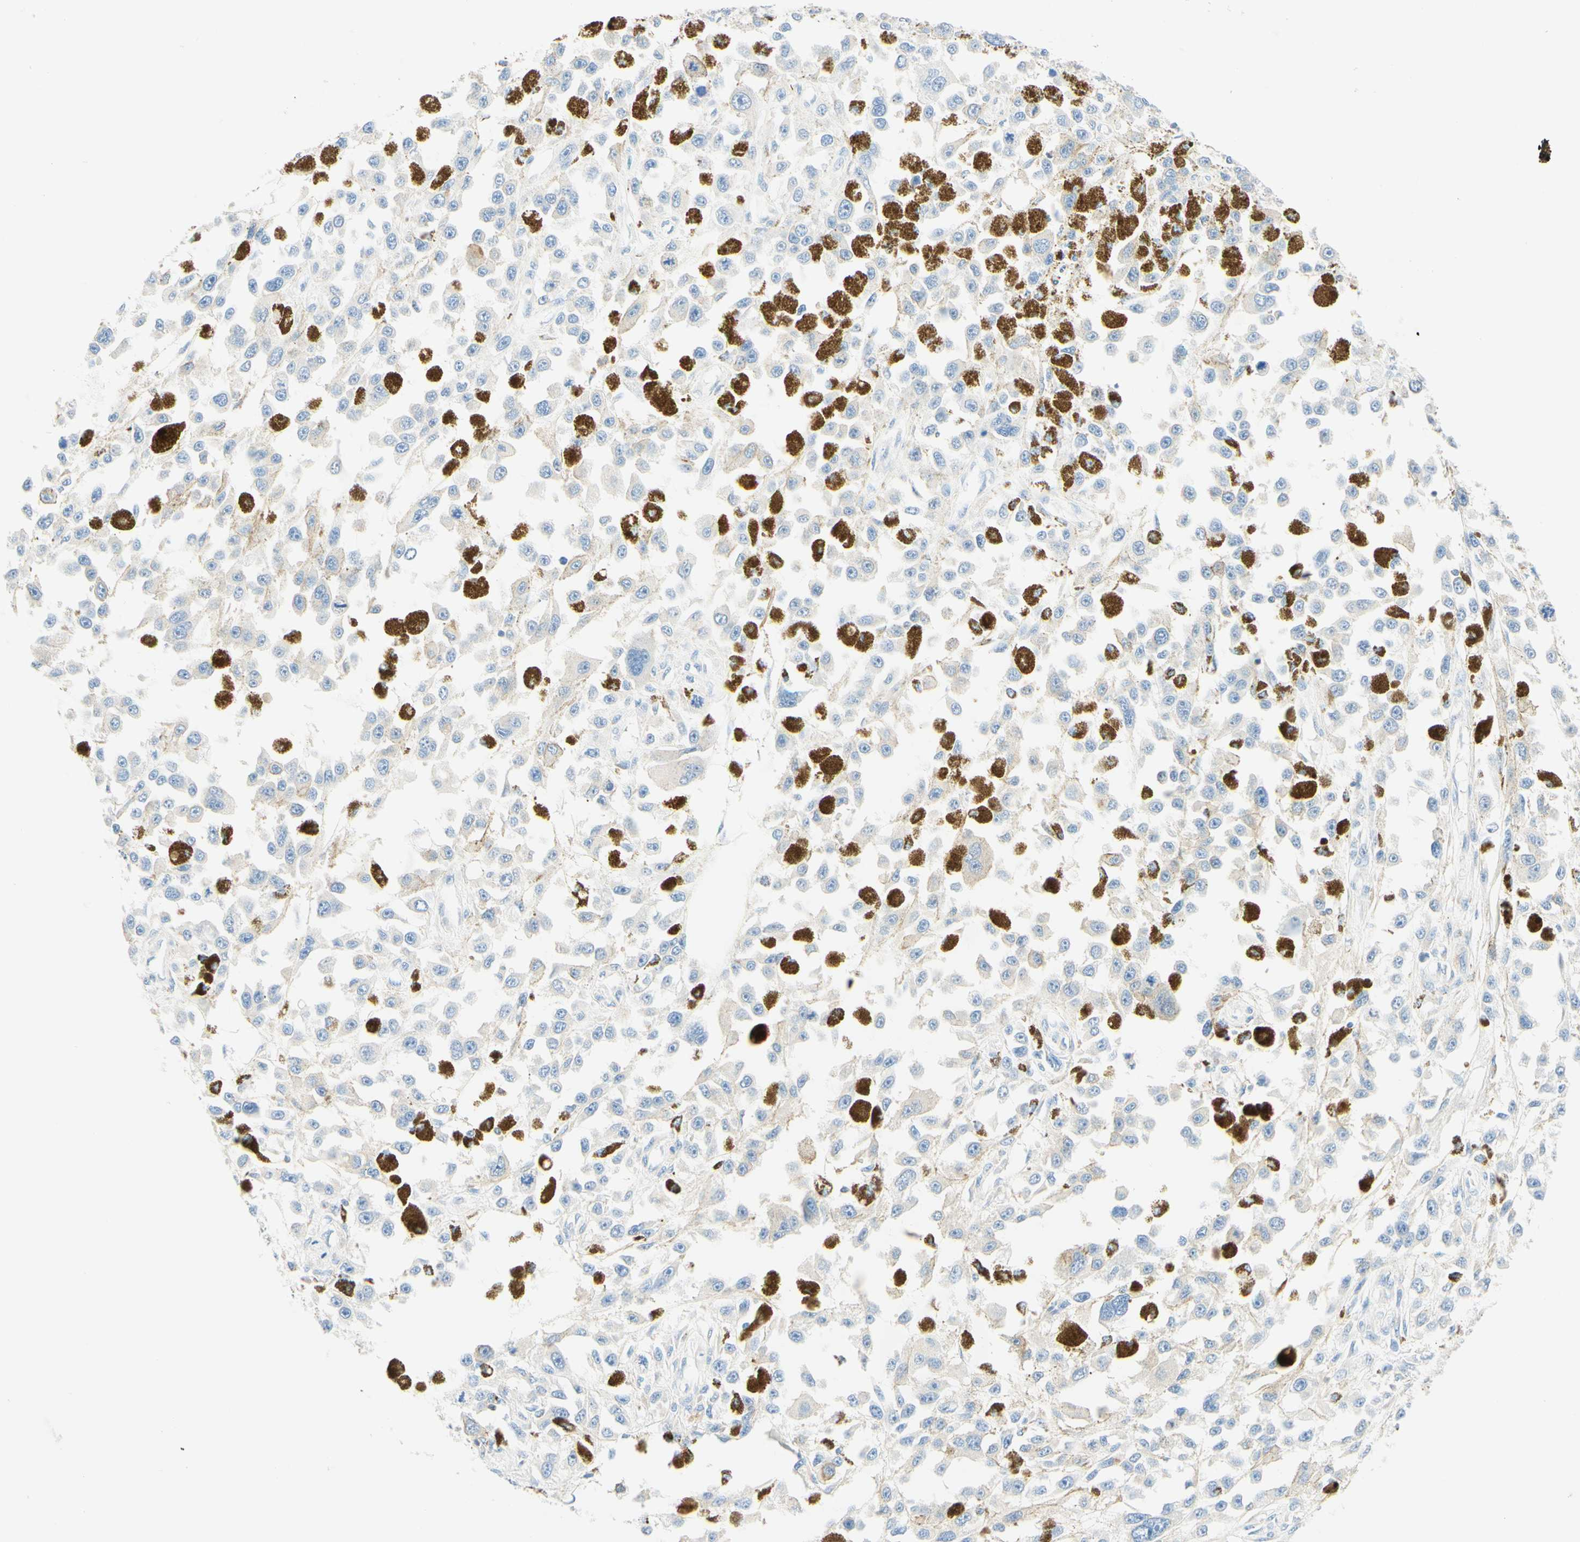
{"staining": {"intensity": "negative", "quantity": "none", "location": "none"}, "tissue": "melanoma", "cell_type": "Tumor cells", "image_type": "cancer", "snomed": [{"axis": "morphology", "description": "Malignant melanoma, Metastatic site"}, {"axis": "topography", "description": "Lymph node"}], "caption": "Protein analysis of malignant melanoma (metastatic site) displays no significant expression in tumor cells.", "gene": "LAT", "patient": {"sex": "male", "age": 59}}